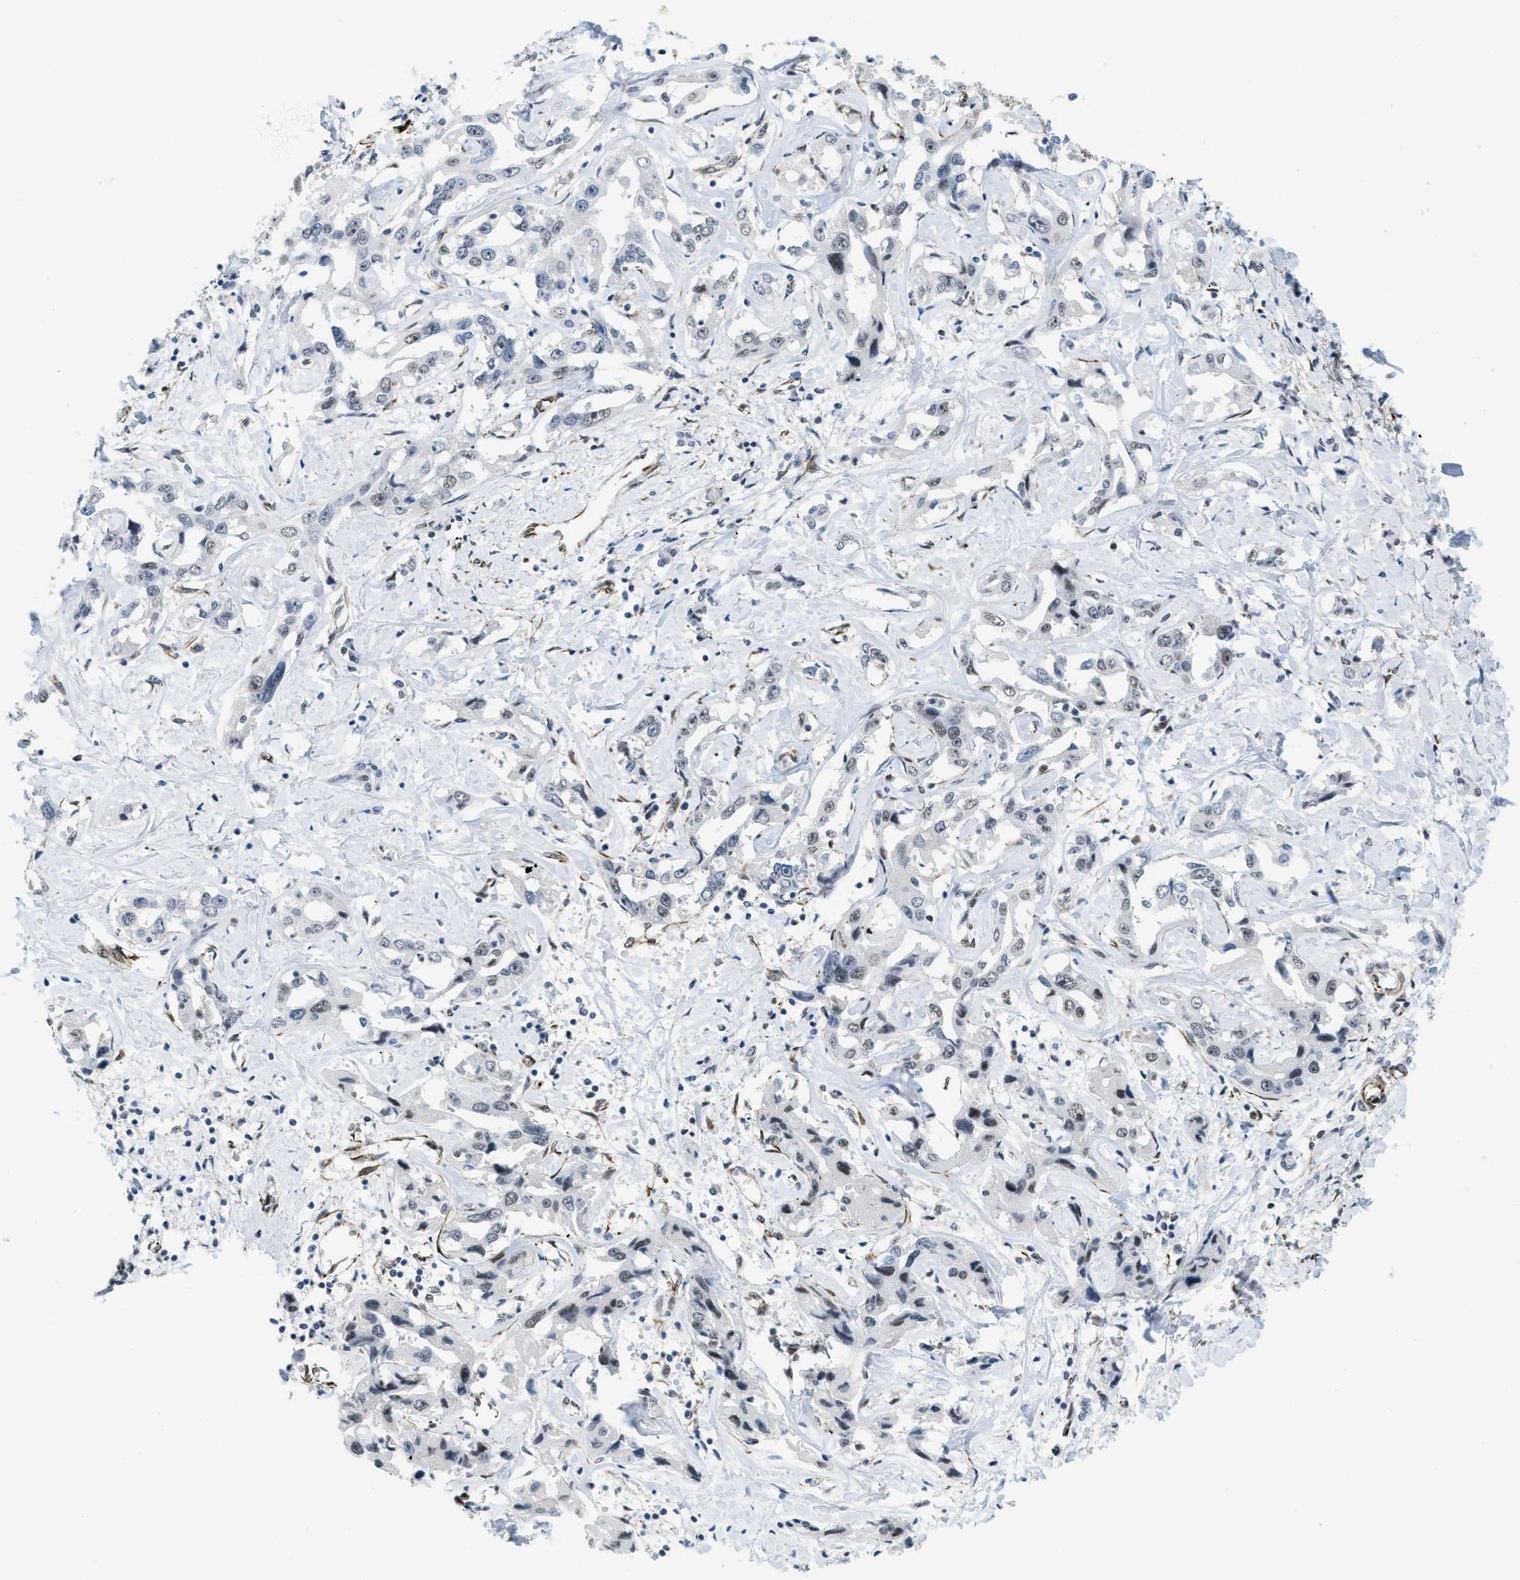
{"staining": {"intensity": "weak", "quantity": "<25%", "location": "nuclear"}, "tissue": "liver cancer", "cell_type": "Tumor cells", "image_type": "cancer", "snomed": [{"axis": "morphology", "description": "Cholangiocarcinoma"}, {"axis": "topography", "description": "Liver"}], "caption": "DAB immunohistochemical staining of human liver cancer (cholangiocarcinoma) exhibits no significant staining in tumor cells.", "gene": "LRRC8B", "patient": {"sex": "male", "age": 59}}